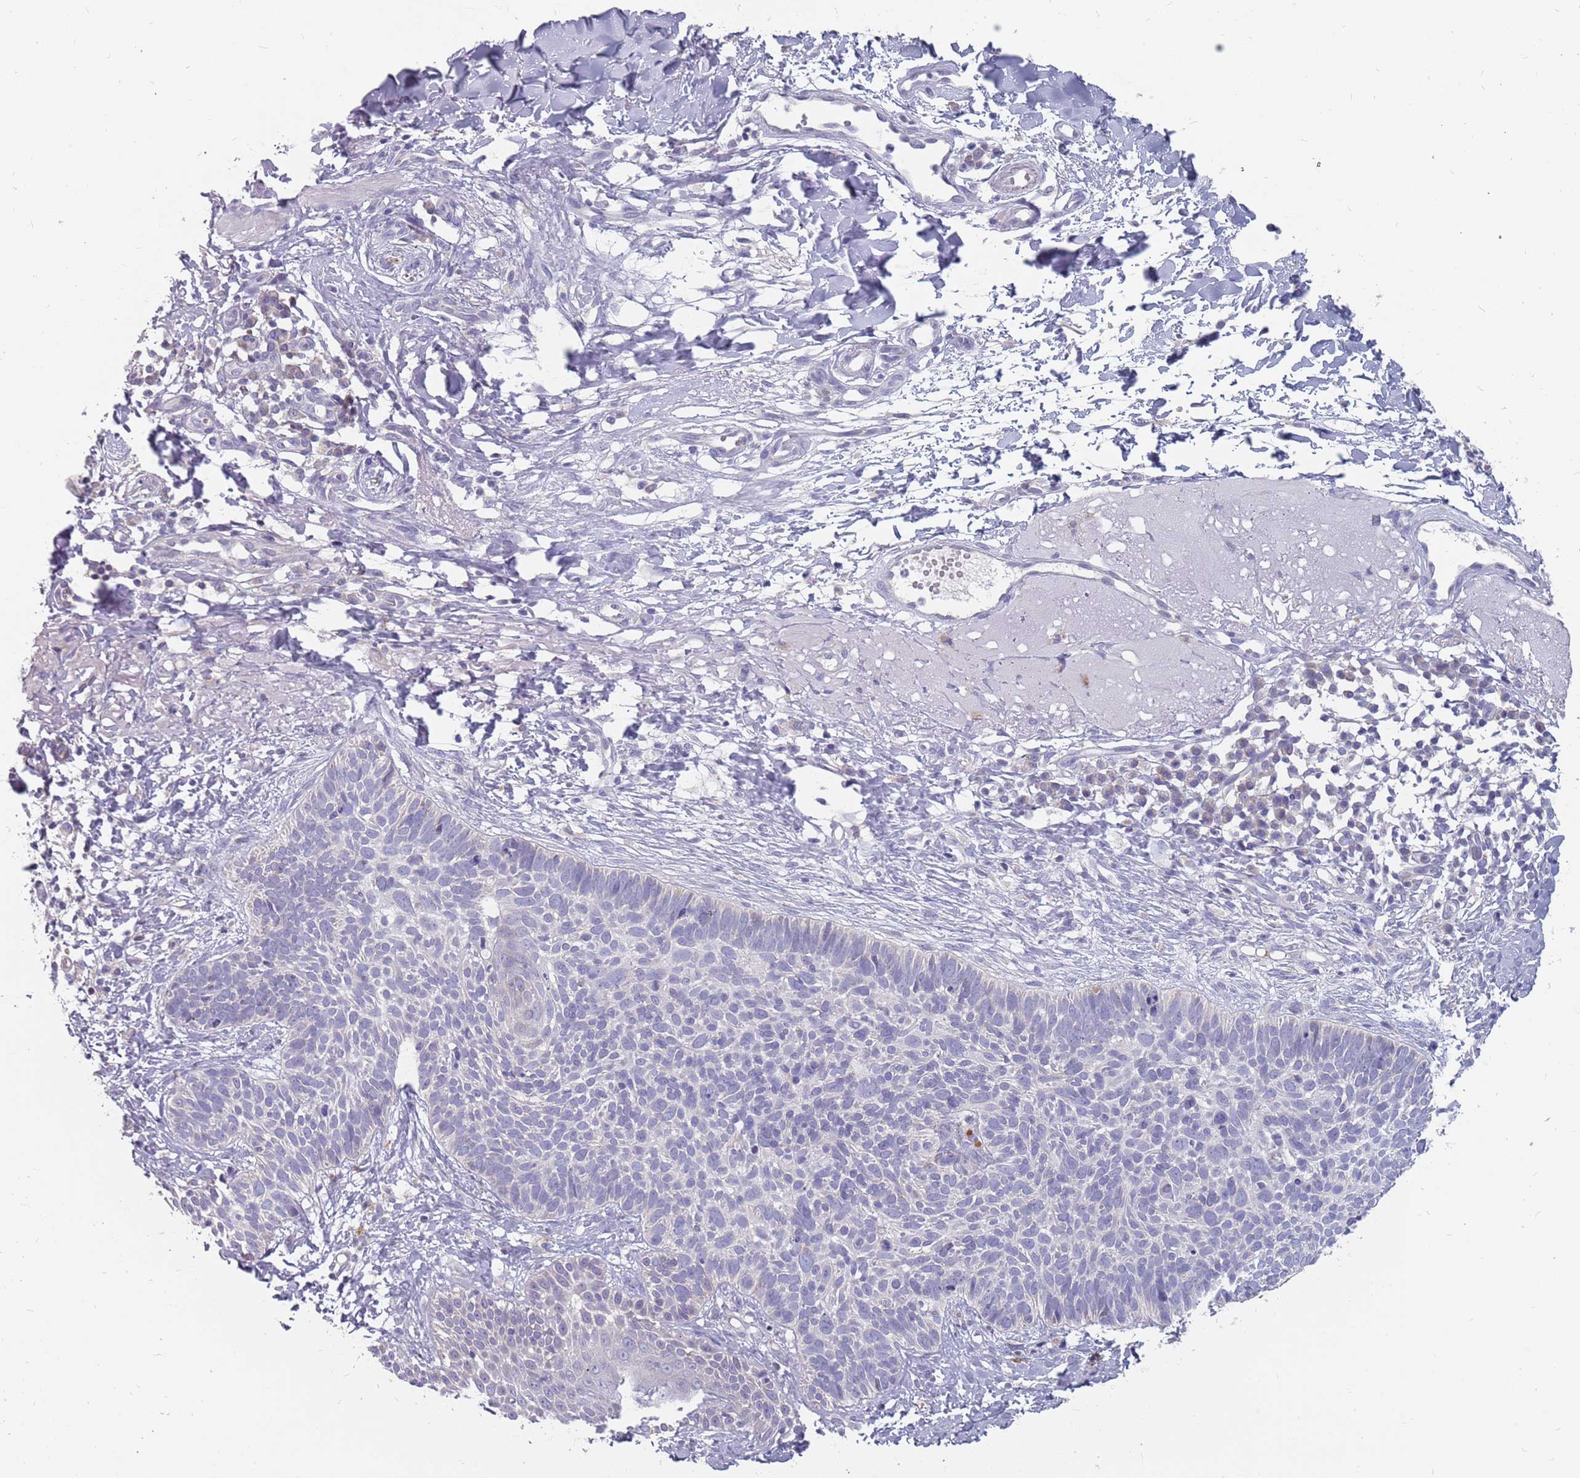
{"staining": {"intensity": "negative", "quantity": "none", "location": "none"}, "tissue": "skin cancer", "cell_type": "Tumor cells", "image_type": "cancer", "snomed": [{"axis": "morphology", "description": "Basal cell carcinoma"}, {"axis": "topography", "description": "Skin"}], "caption": "IHC histopathology image of human skin basal cell carcinoma stained for a protein (brown), which reveals no expression in tumor cells.", "gene": "CMTR2", "patient": {"sex": "male", "age": 72}}